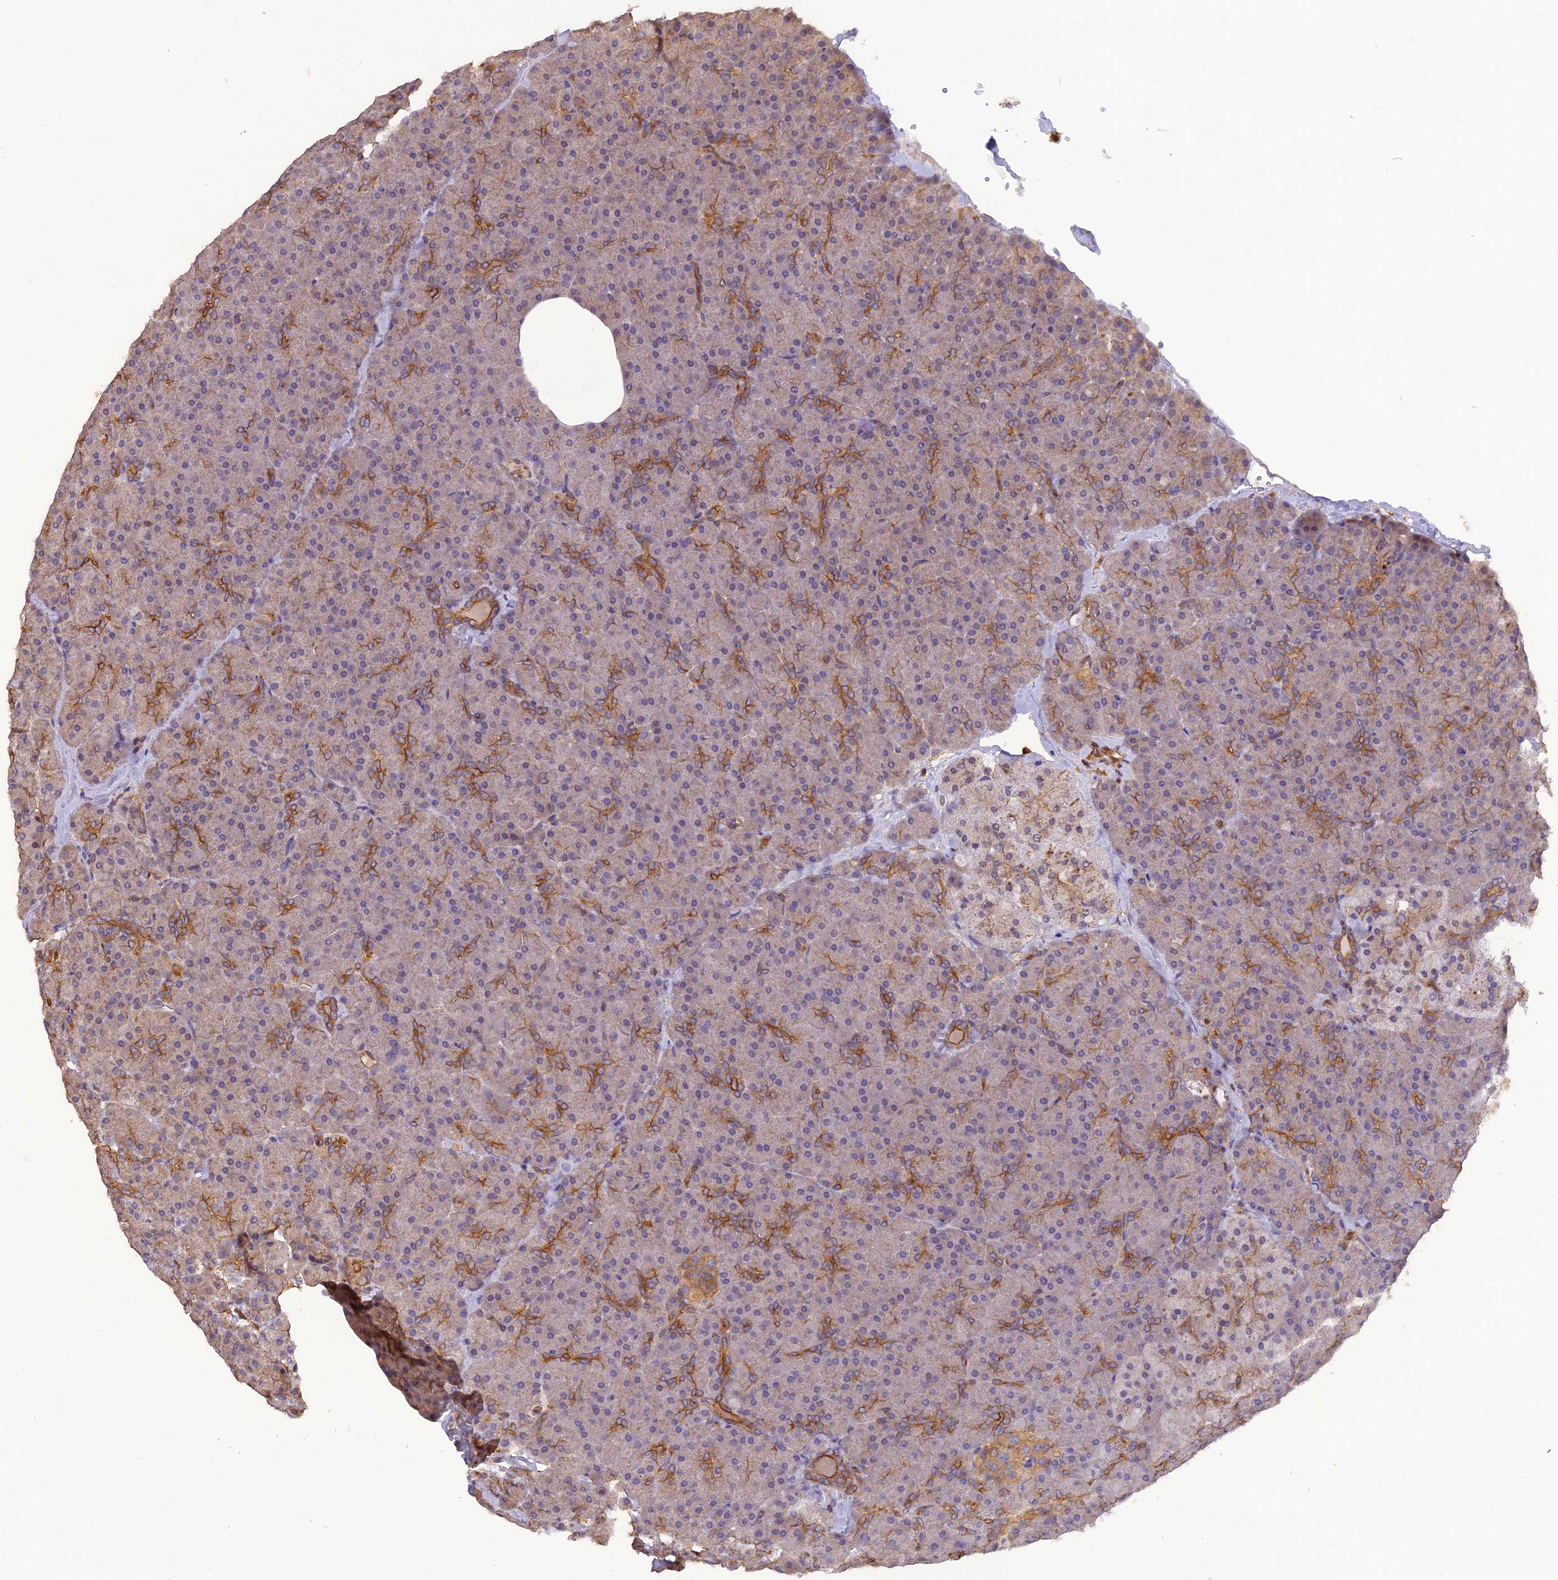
{"staining": {"intensity": "moderate", "quantity": "25%-75%", "location": "cytoplasmic/membranous"}, "tissue": "pancreas", "cell_type": "Exocrine glandular cells", "image_type": "normal", "snomed": [{"axis": "morphology", "description": "Normal tissue, NOS"}, {"axis": "topography", "description": "Pancreas"}], "caption": "Exocrine glandular cells display medium levels of moderate cytoplasmic/membranous positivity in about 25%-75% of cells in normal pancreas. Immunohistochemistry (ihc) stains the protein of interest in brown and the nuclei are stained blue.", "gene": "STOML1", "patient": {"sex": "male", "age": 36}}